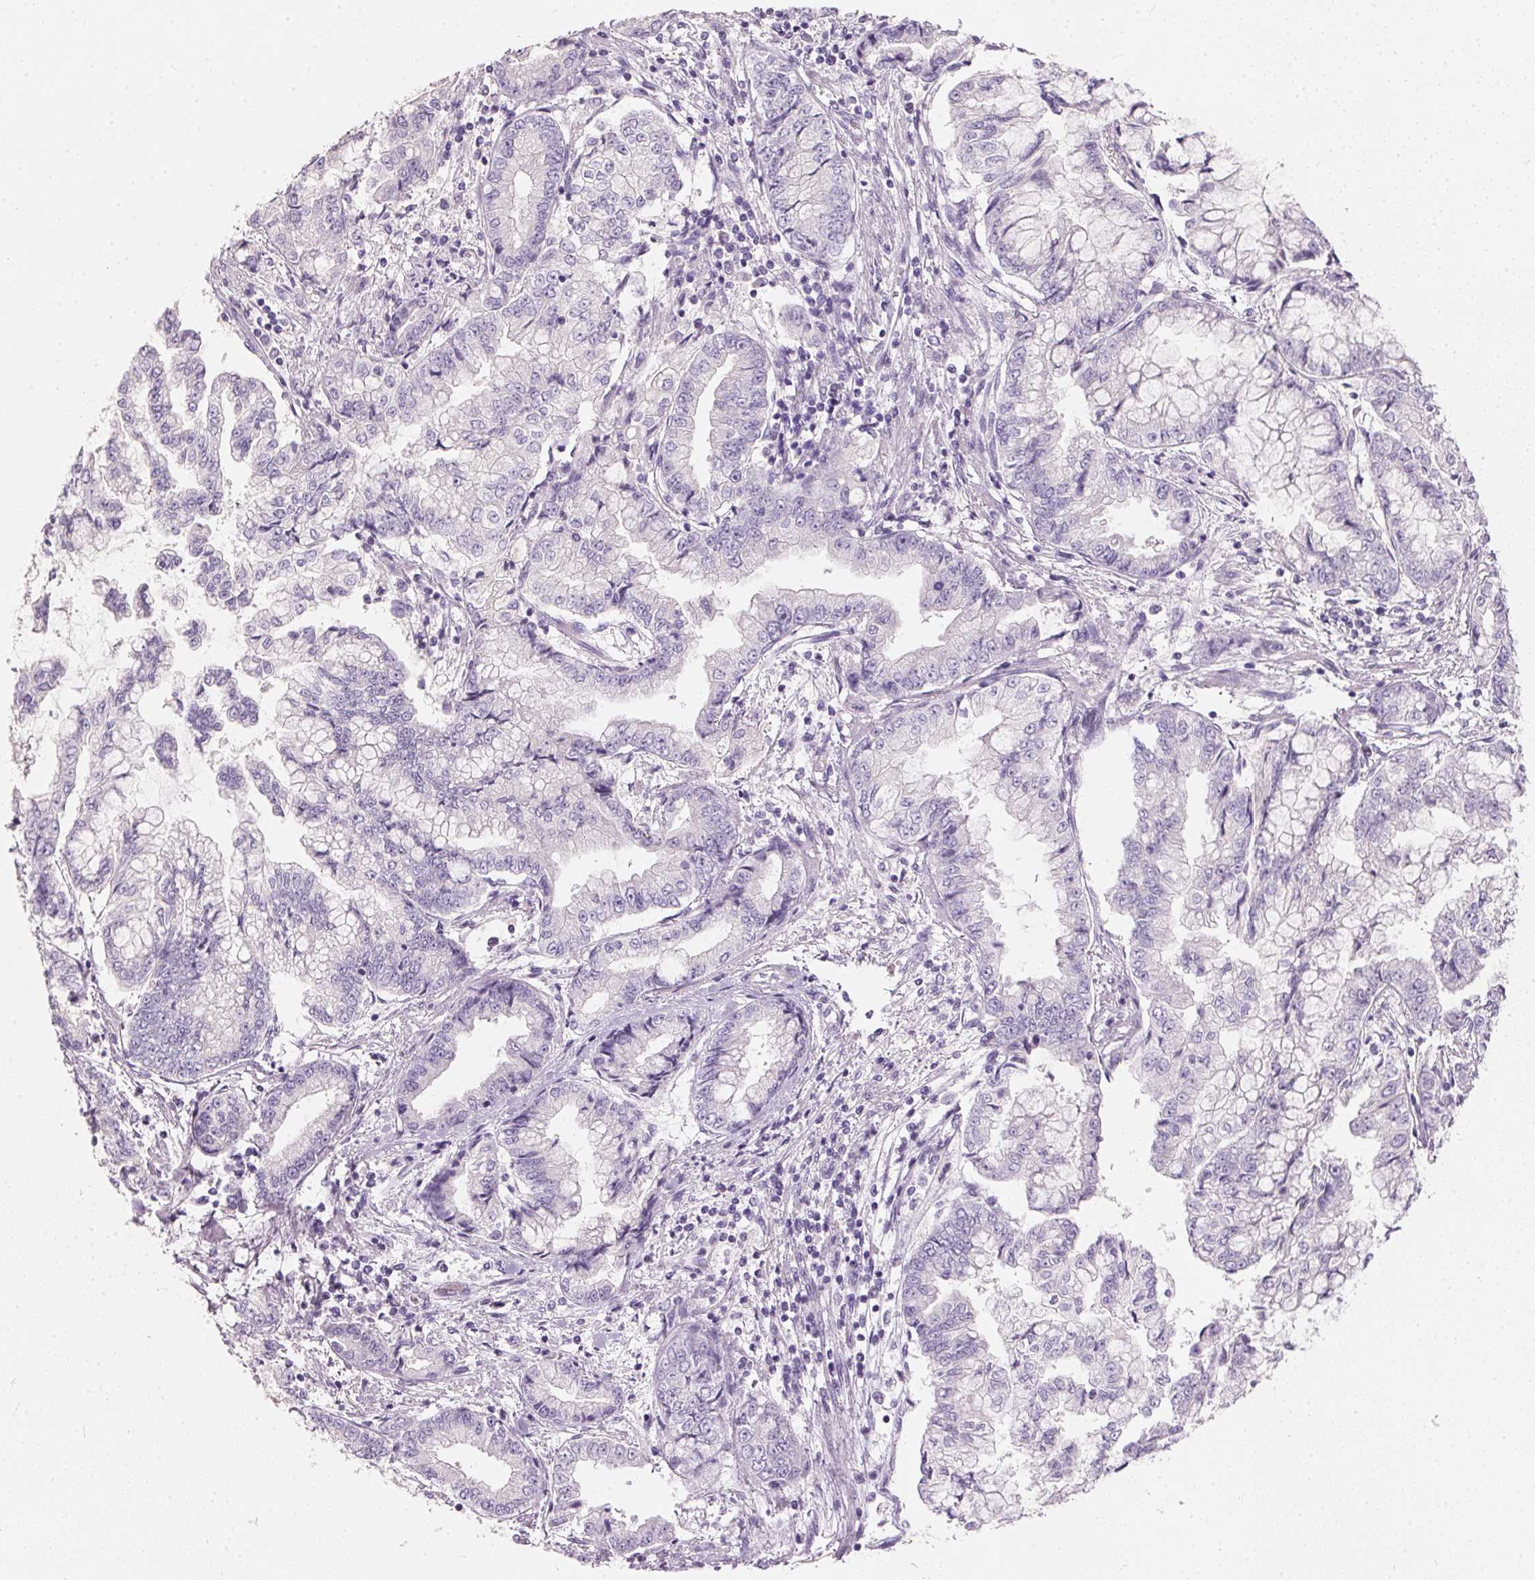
{"staining": {"intensity": "negative", "quantity": "none", "location": "none"}, "tissue": "stomach cancer", "cell_type": "Tumor cells", "image_type": "cancer", "snomed": [{"axis": "morphology", "description": "Adenocarcinoma, NOS"}, {"axis": "topography", "description": "Stomach, upper"}], "caption": "DAB immunohistochemical staining of human stomach adenocarcinoma displays no significant staining in tumor cells.", "gene": "HSD17B1", "patient": {"sex": "female", "age": 74}}